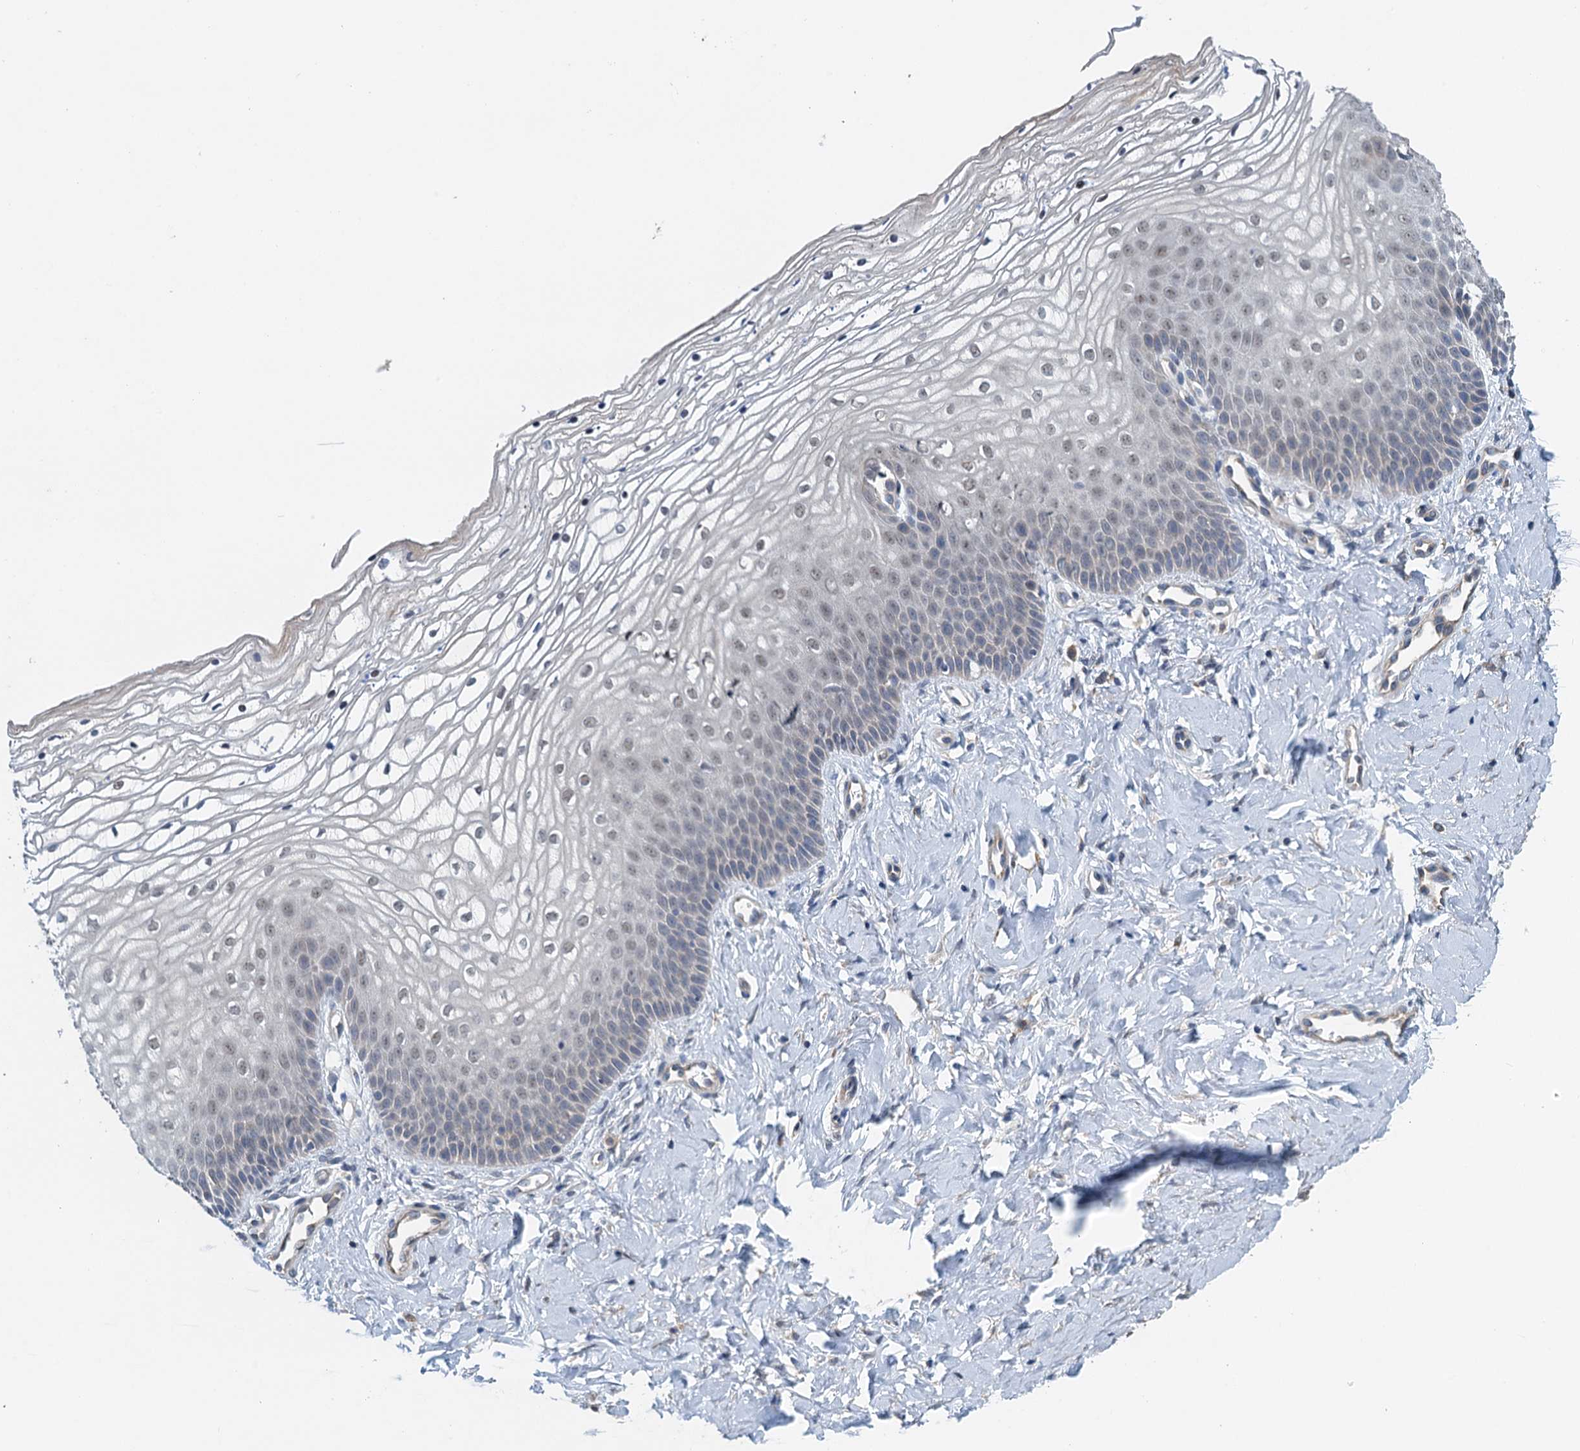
{"staining": {"intensity": "moderate", "quantity": "25%-75%", "location": "nuclear"}, "tissue": "vagina", "cell_type": "Squamous epithelial cells", "image_type": "normal", "snomed": [{"axis": "morphology", "description": "Normal tissue, NOS"}, {"axis": "topography", "description": "Vagina"}], "caption": "Squamous epithelial cells display moderate nuclear positivity in about 25%-75% of cells in benign vagina. The staining was performed using DAB to visualize the protein expression in brown, while the nuclei were stained in blue with hematoxylin (Magnification: 20x).", "gene": "ZNF606", "patient": {"sex": "female", "age": 68}}